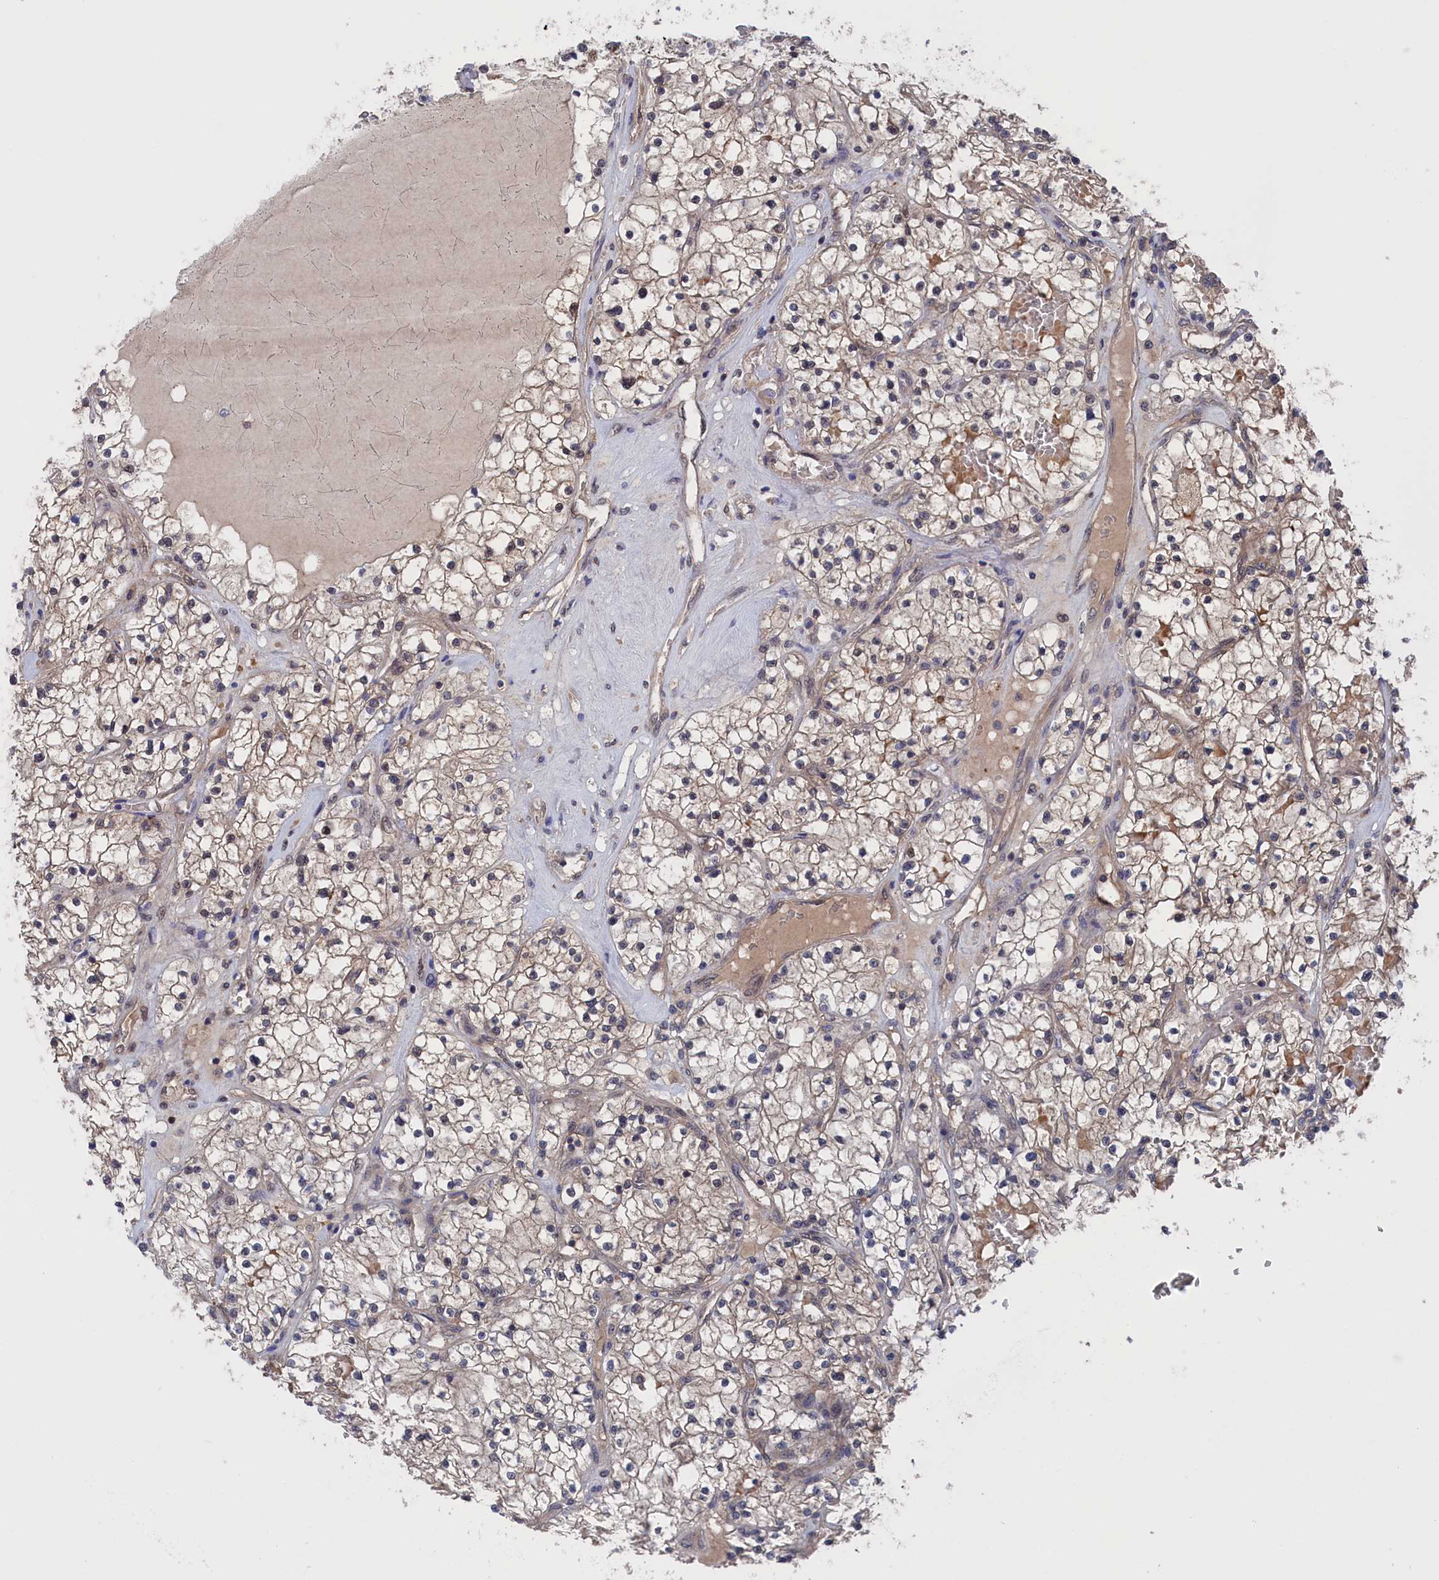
{"staining": {"intensity": "weak", "quantity": "<25%", "location": "cytoplasmic/membranous"}, "tissue": "renal cancer", "cell_type": "Tumor cells", "image_type": "cancer", "snomed": [{"axis": "morphology", "description": "Normal tissue, NOS"}, {"axis": "morphology", "description": "Adenocarcinoma, NOS"}, {"axis": "topography", "description": "Kidney"}], "caption": "Tumor cells are negative for protein expression in human renal cancer. (Brightfield microscopy of DAB immunohistochemistry at high magnification).", "gene": "NUTF2", "patient": {"sex": "male", "age": 68}}